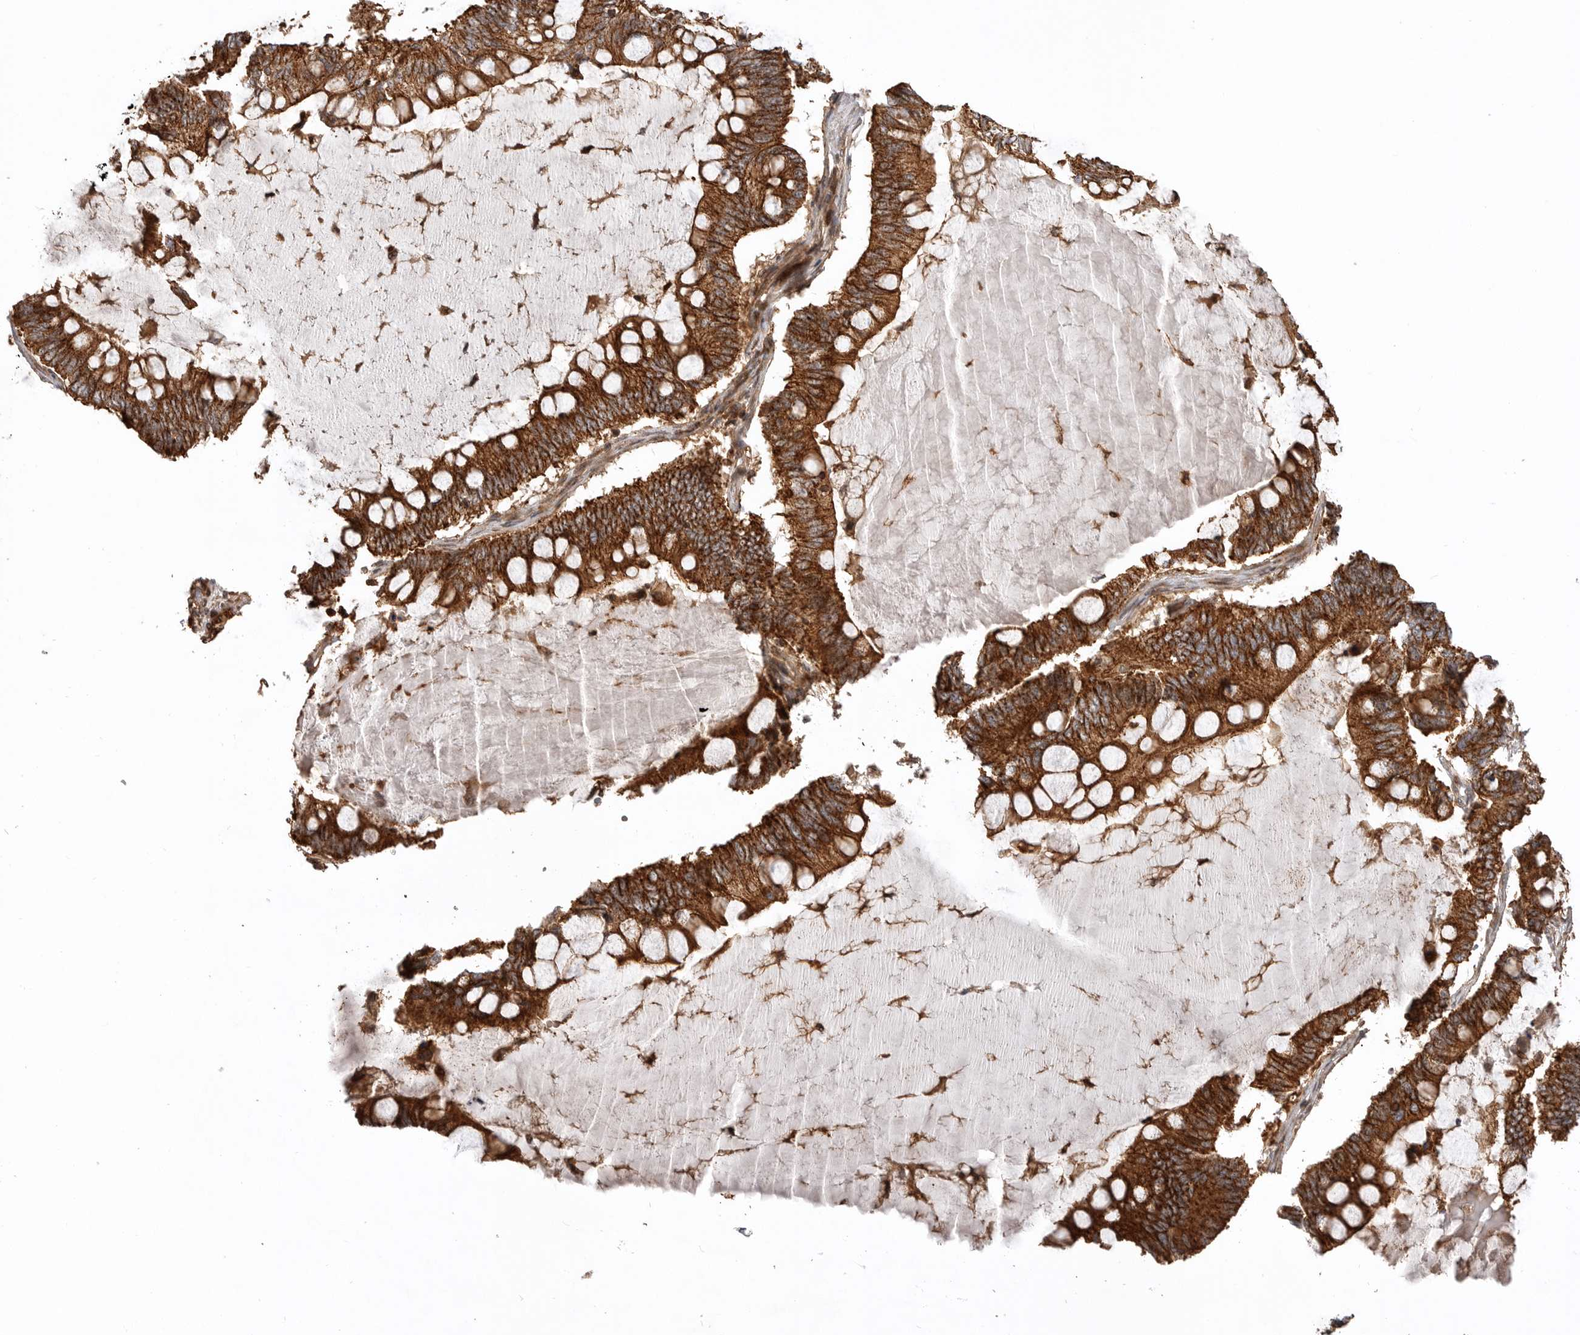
{"staining": {"intensity": "strong", "quantity": ">75%", "location": "cytoplasmic/membranous"}, "tissue": "ovarian cancer", "cell_type": "Tumor cells", "image_type": "cancer", "snomed": [{"axis": "morphology", "description": "Cystadenocarcinoma, mucinous, NOS"}, {"axis": "topography", "description": "Ovary"}], "caption": "Immunohistochemical staining of human ovarian cancer shows high levels of strong cytoplasmic/membranous protein positivity in about >75% of tumor cells.", "gene": "GPATCH2", "patient": {"sex": "female", "age": 61}}